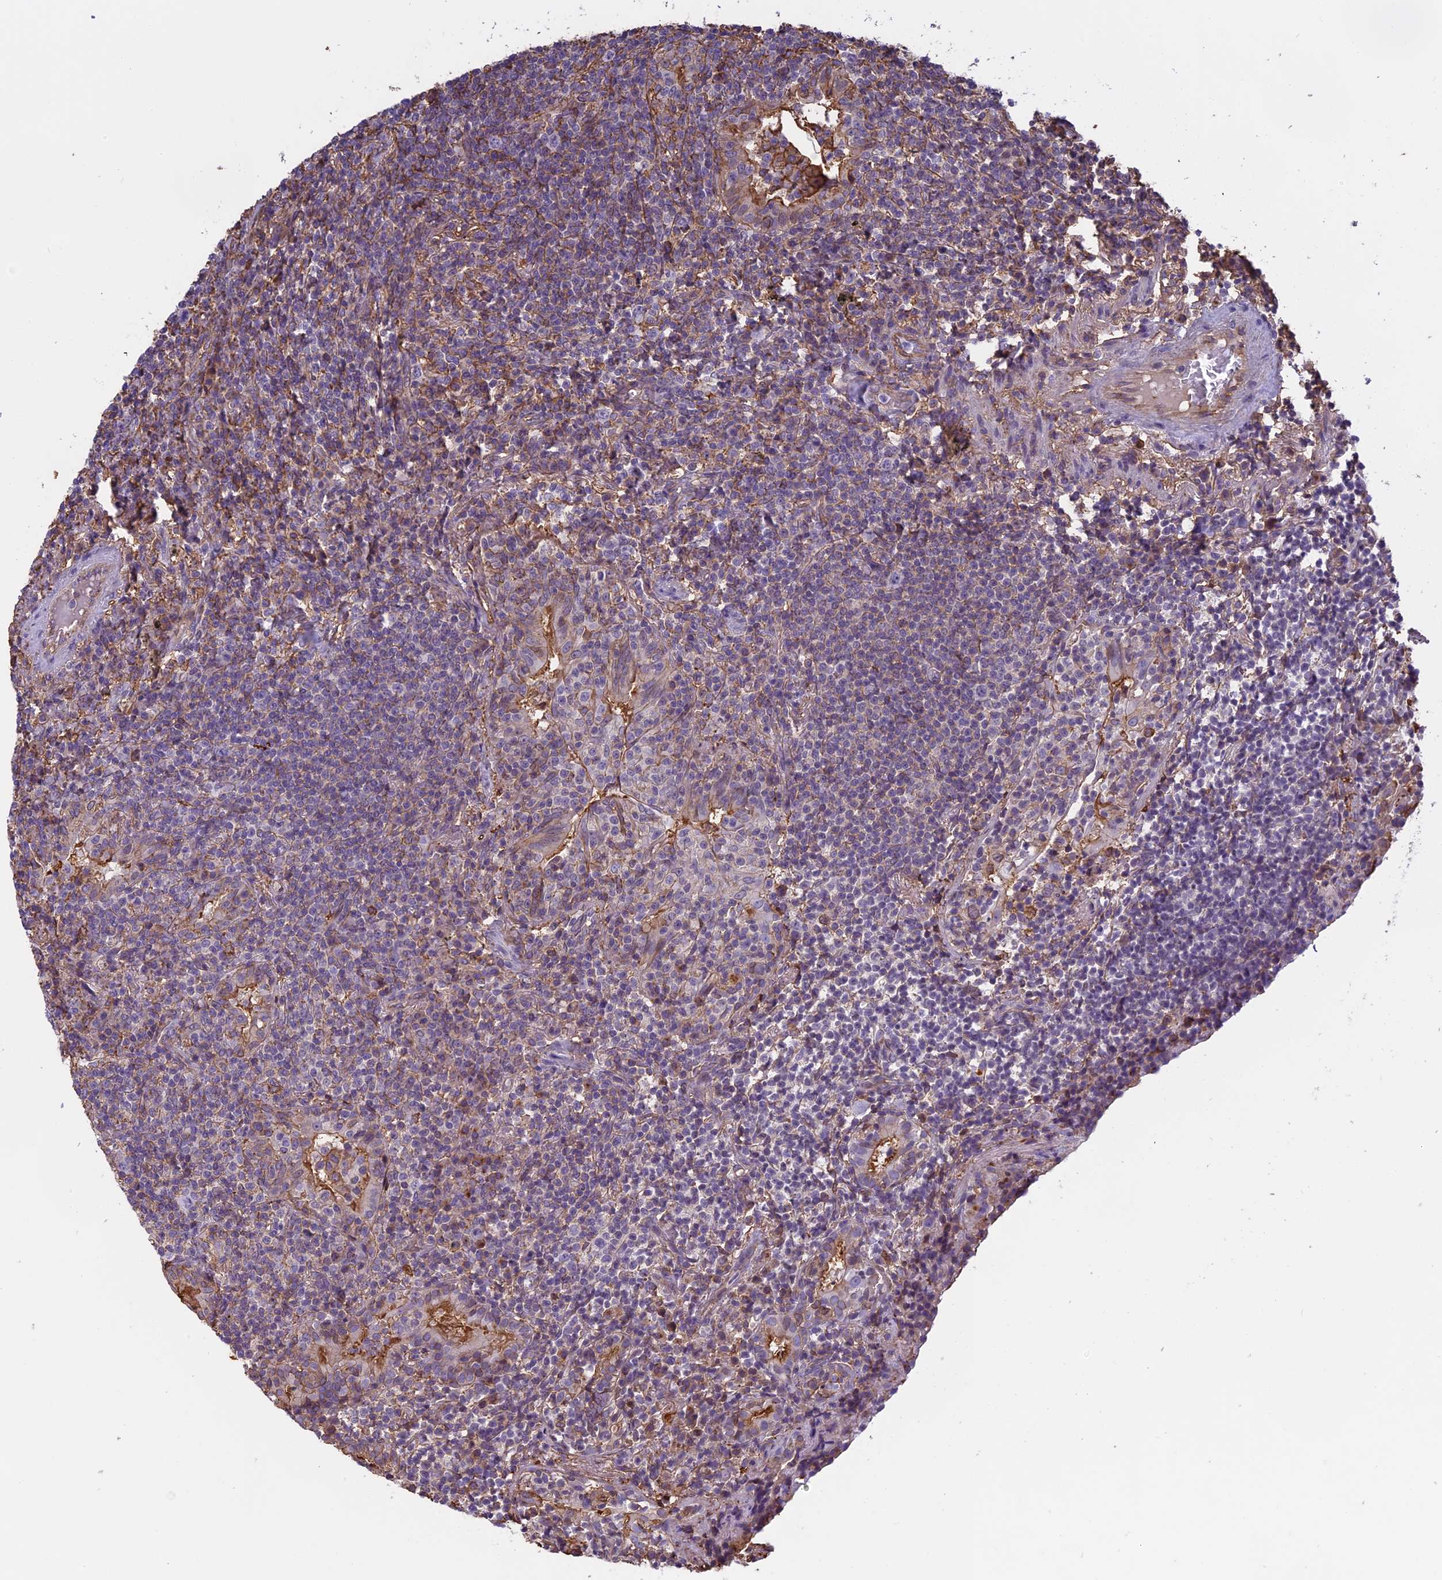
{"staining": {"intensity": "negative", "quantity": "none", "location": "none"}, "tissue": "lymphoma", "cell_type": "Tumor cells", "image_type": "cancer", "snomed": [{"axis": "morphology", "description": "Malignant lymphoma, non-Hodgkin's type, Low grade"}, {"axis": "topography", "description": "Lung"}], "caption": "A photomicrograph of human lymphoma is negative for staining in tumor cells.", "gene": "TMEM255B", "patient": {"sex": "female", "age": 71}}